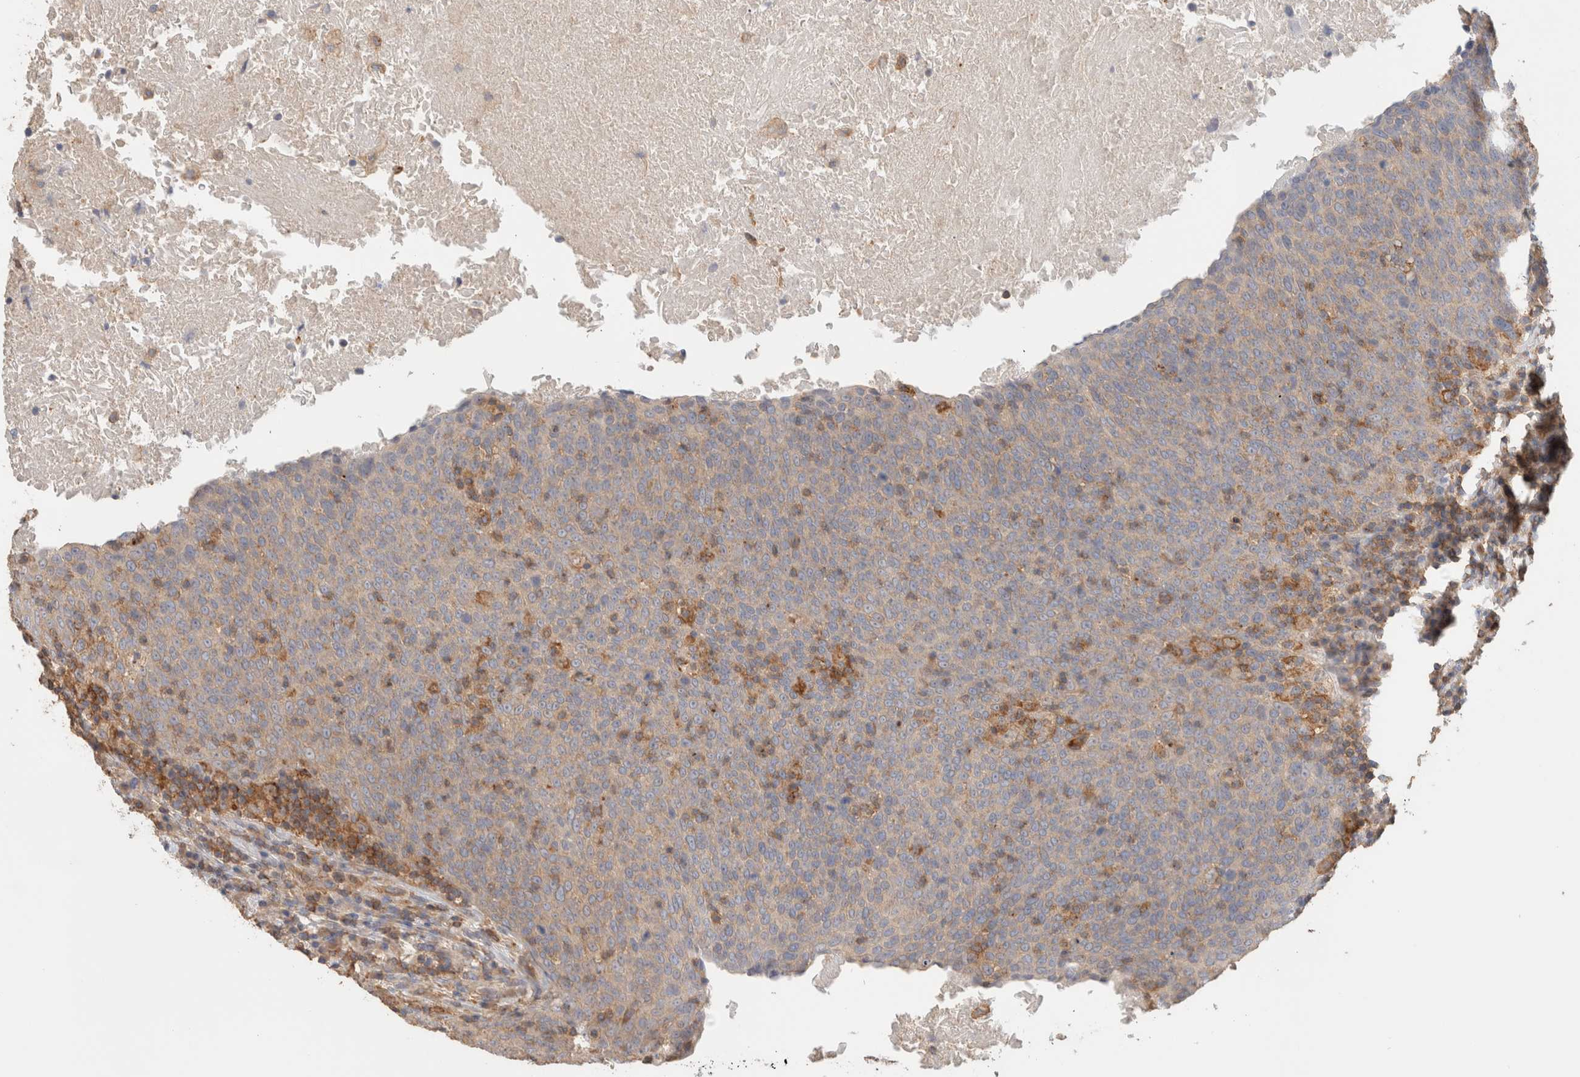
{"staining": {"intensity": "weak", "quantity": ">75%", "location": "cytoplasmic/membranous"}, "tissue": "head and neck cancer", "cell_type": "Tumor cells", "image_type": "cancer", "snomed": [{"axis": "morphology", "description": "Squamous cell carcinoma, NOS"}, {"axis": "morphology", "description": "Squamous cell carcinoma, metastatic, NOS"}, {"axis": "topography", "description": "Lymph node"}, {"axis": "topography", "description": "Head-Neck"}], "caption": "Immunohistochemistry micrograph of metastatic squamous cell carcinoma (head and neck) stained for a protein (brown), which shows low levels of weak cytoplasmic/membranous staining in about >75% of tumor cells.", "gene": "CFAP418", "patient": {"sex": "male", "age": 62}}